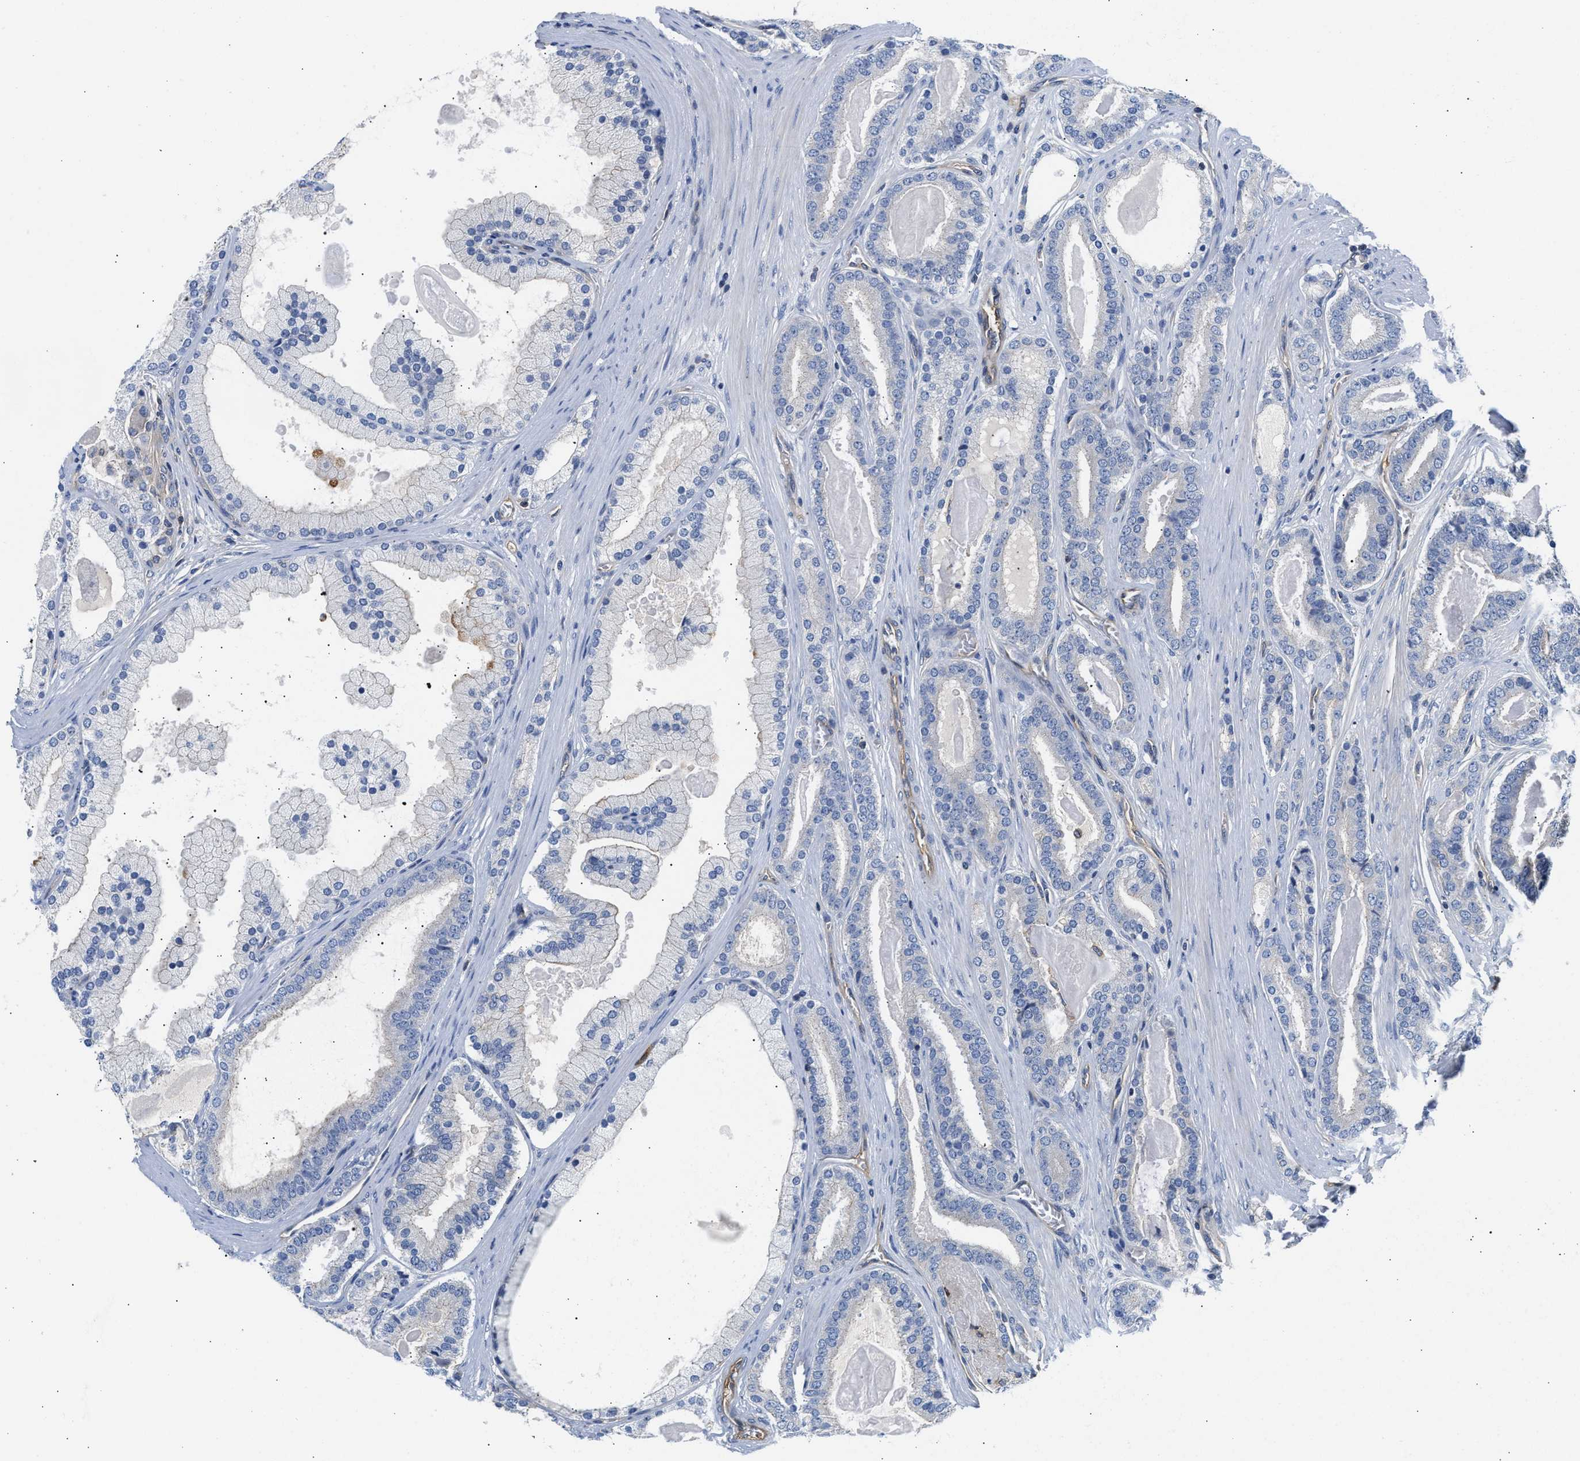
{"staining": {"intensity": "negative", "quantity": "none", "location": "none"}, "tissue": "prostate cancer", "cell_type": "Tumor cells", "image_type": "cancer", "snomed": [{"axis": "morphology", "description": "Adenocarcinoma, High grade"}, {"axis": "topography", "description": "Prostate"}], "caption": "The IHC histopathology image has no significant staining in tumor cells of high-grade adenocarcinoma (prostate) tissue.", "gene": "SAMD9L", "patient": {"sex": "male", "age": 60}}